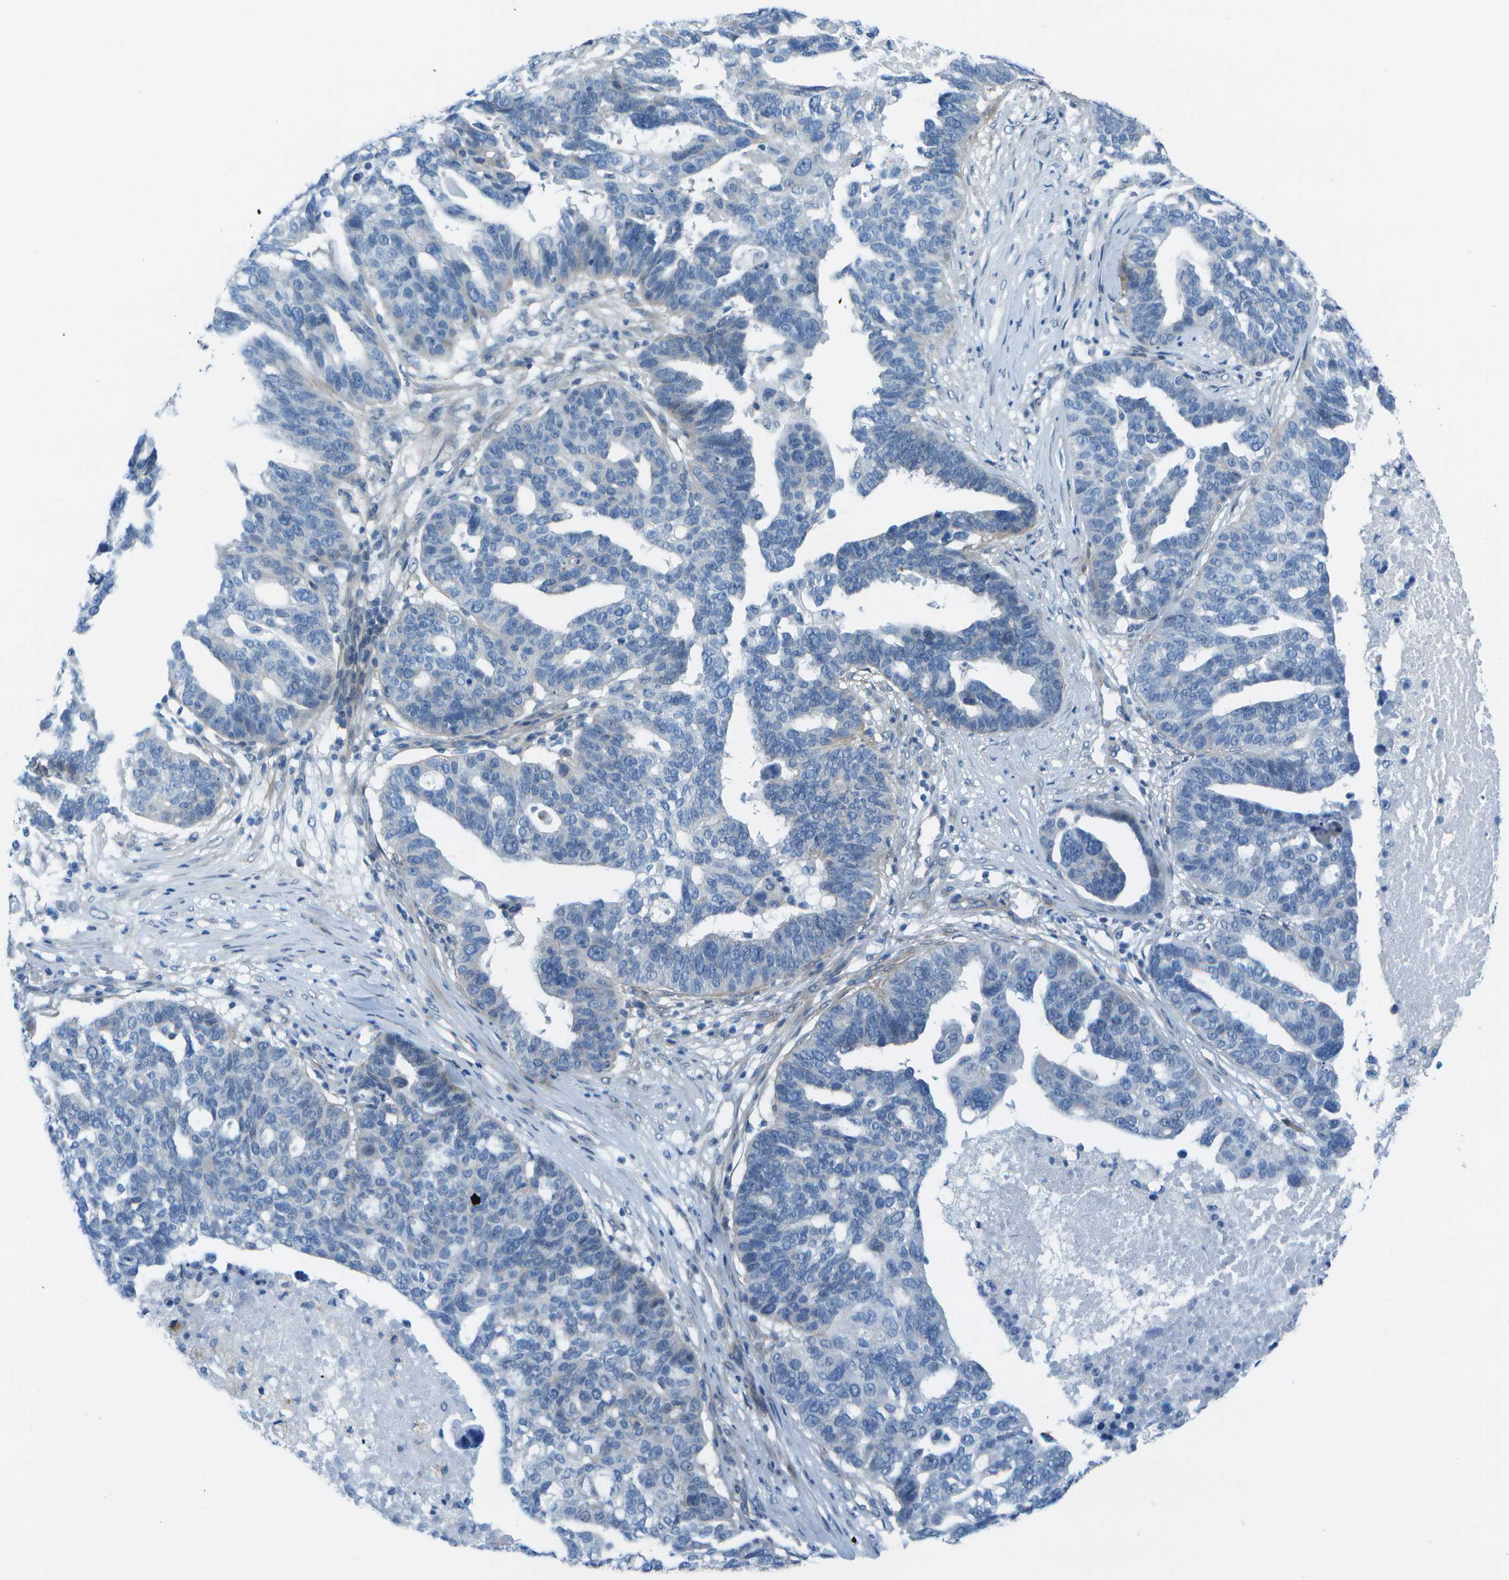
{"staining": {"intensity": "negative", "quantity": "none", "location": "none"}, "tissue": "ovarian cancer", "cell_type": "Tumor cells", "image_type": "cancer", "snomed": [{"axis": "morphology", "description": "Cystadenocarcinoma, serous, NOS"}, {"axis": "topography", "description": "Ovary"}], "caption": "Tumor cells are negative for brown protein staining in ovarian cancer (serous cystadenocarcinoma). Nuclei are stained in blue.", "gene": "SORBS3", "patient": {"sex": "female", "age": 59}}